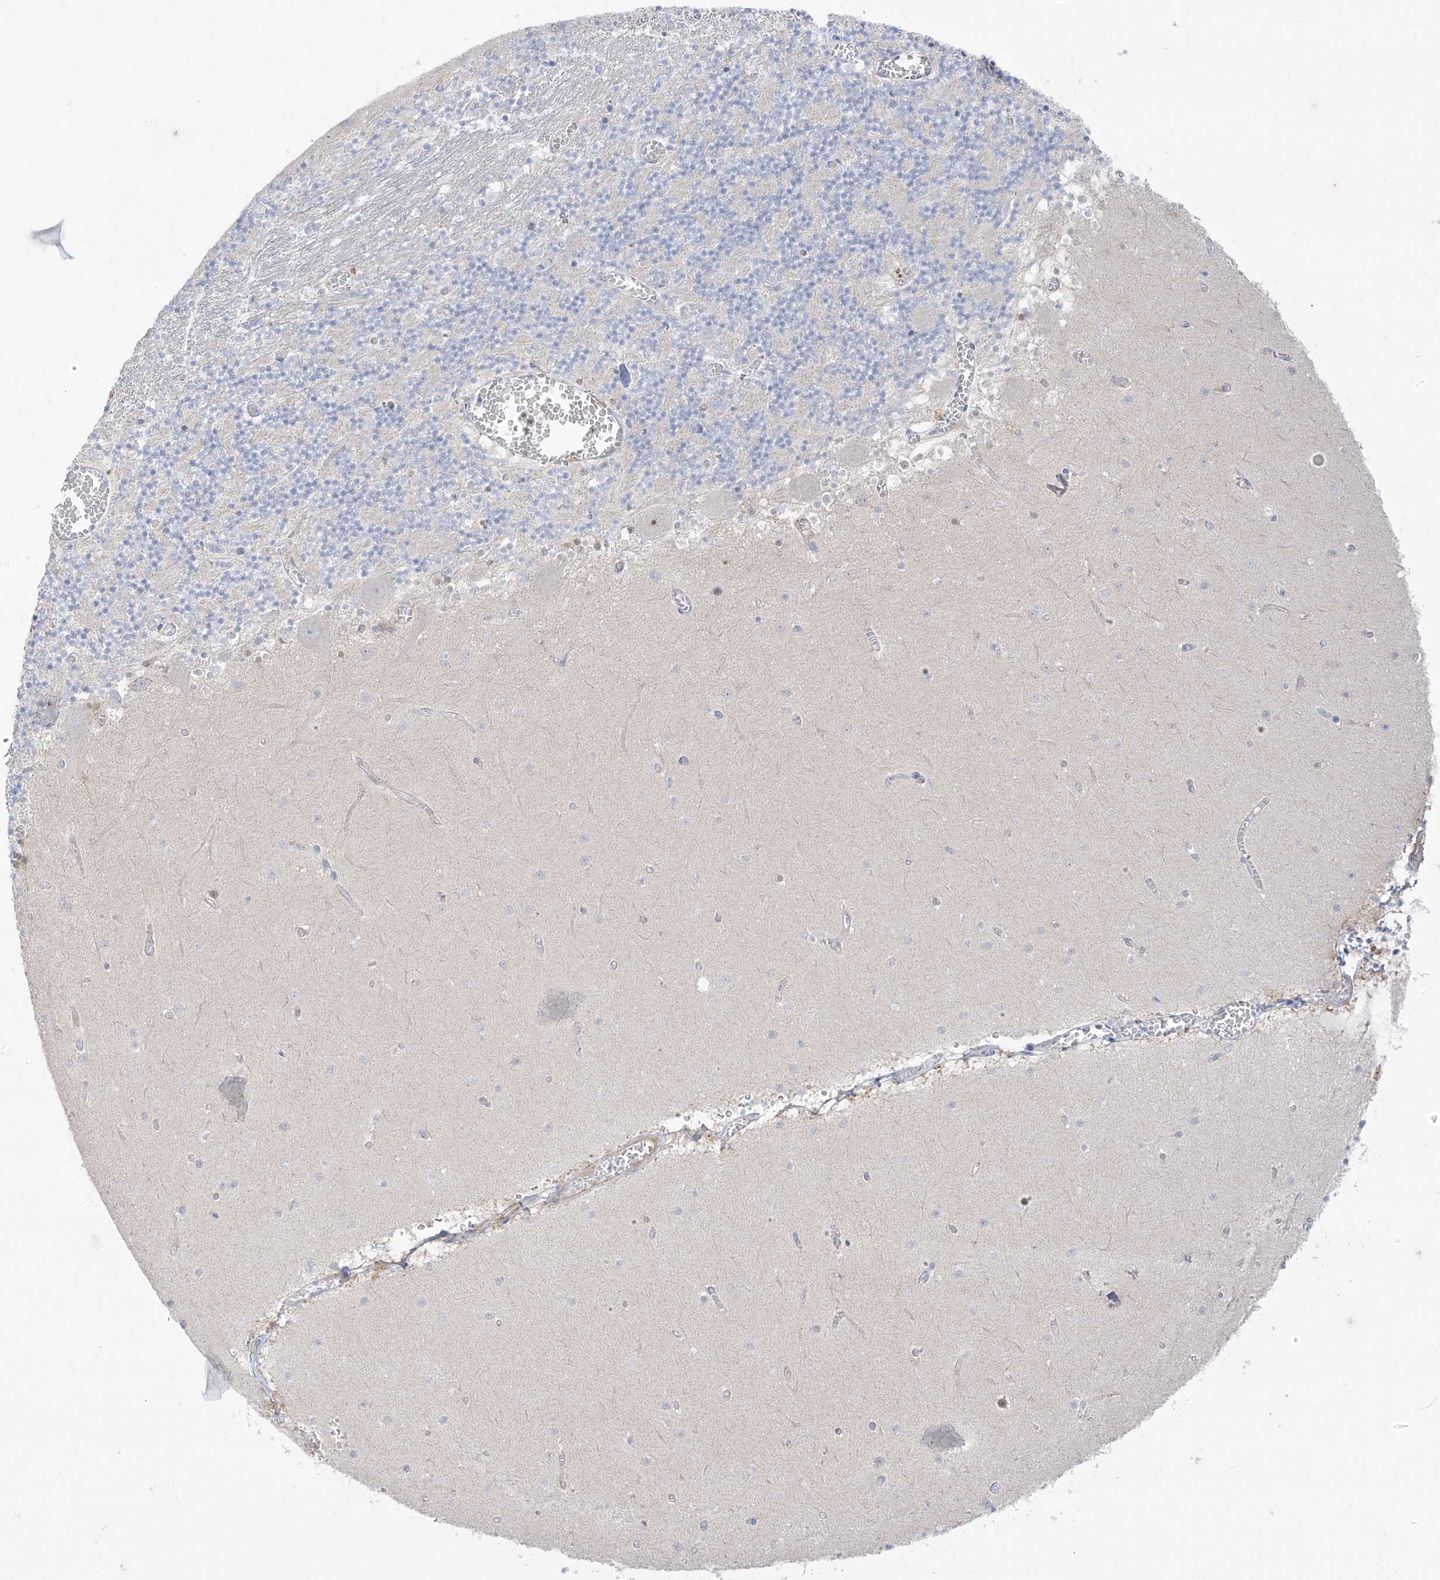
{"staining": {"intensity": "negative", "quantity": "none", "location": "none"}, "tissue": "cerebellum", "cell_type": "Cells in granular layer", "image_type": "normal", "snomed": [{"axis": "morphology", "description": "Normal tissue, NOS"}, {"axis": "topography", "description": "Cerebellum"}], "caption": "High magnification brightfield microscopy of unremarkable cerebellum stained with DAB (3,3'-diaminobenzidine) (brown) and counterstained with hematoxylin (blue): cells in granular layer show no significant expression. Nuclei are stained in blue.", "gene": "TAL2", "patient": {"sex": "female", "age": 28}}